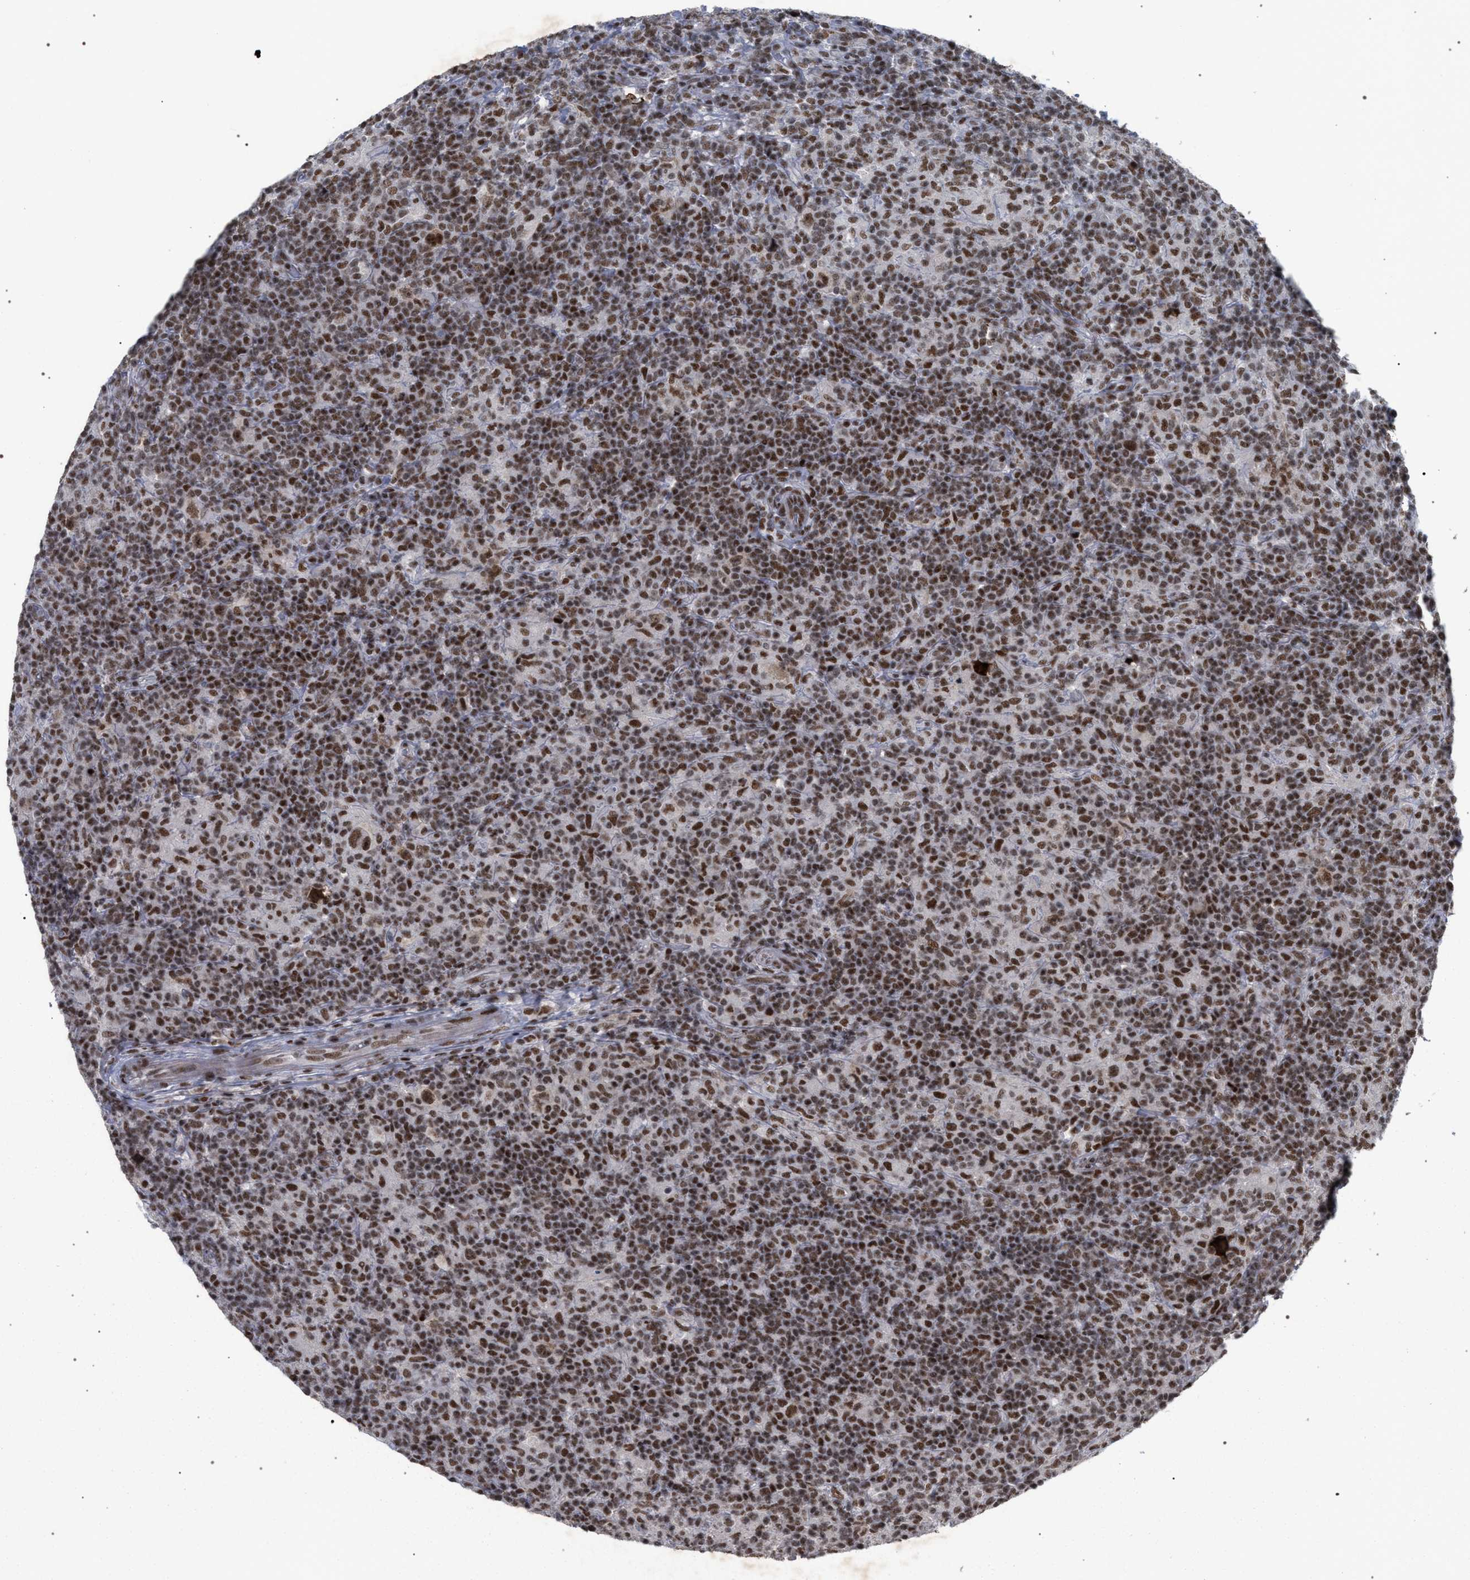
{"staining": {"intensity": "moderate", "quantity": ">75%", "location": "nuclear"}, "tissue": "lymphoma", "cell_type": "Tumor cells", "image_type": "cancer", "snomed": [{"axis": "morphology", "description": "Hodgkin's disease, NOS"}, {"axis": "topography", "description": "Lymph node"}], "caption": "Lymphoma was stained to show a protein in brown. There is medium levels of moderate nuclear expression in about >75% of tumor cells.", "gene": "SCAF4", "patient": {"sex": "male", "age": 70}}